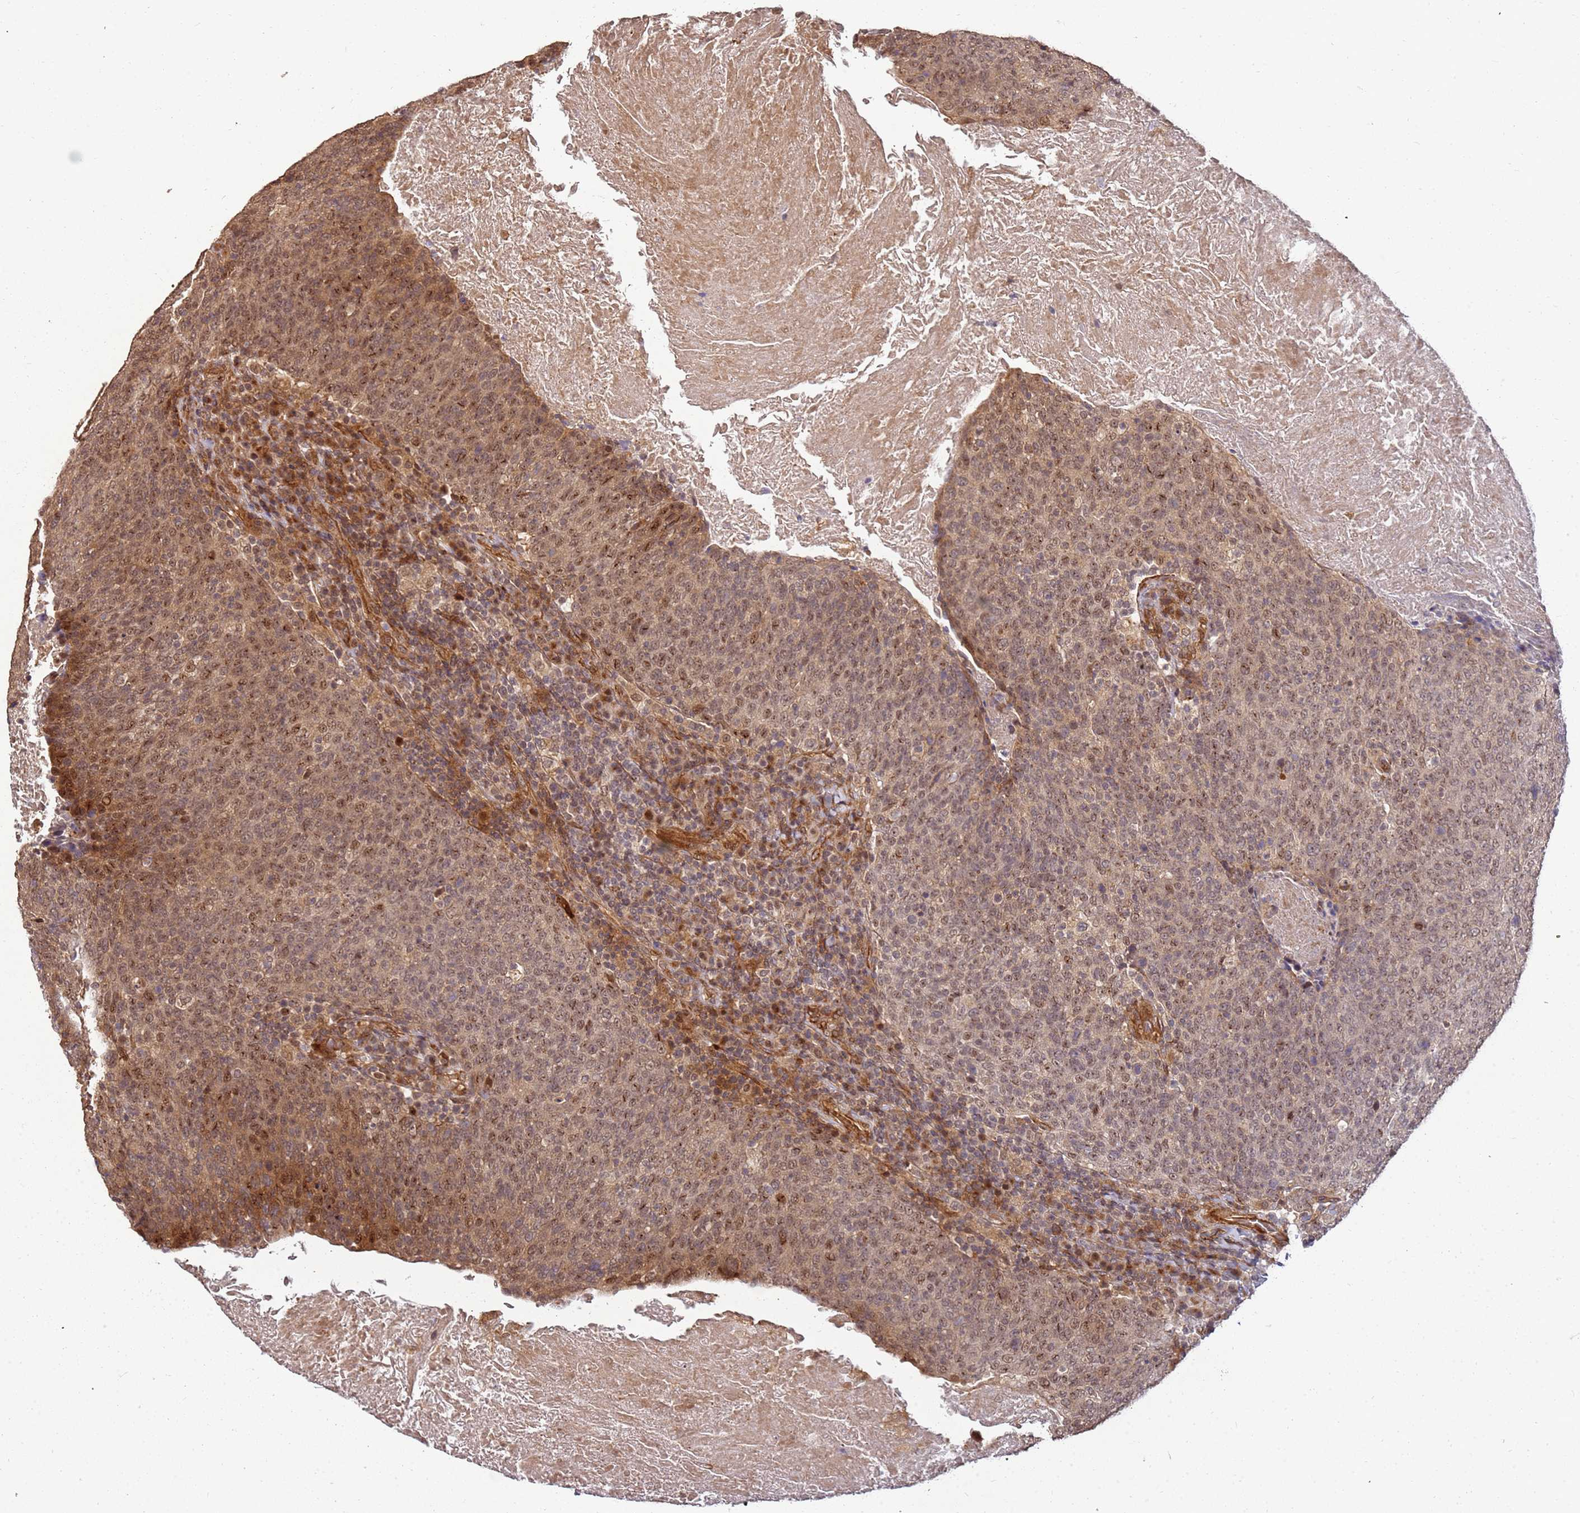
{"staining": {"intensity": "moderate", "quantity": ">75%", "location": "cytoplasmic/membranous,nuclear"}, "tissue": "head and neck cancer", "cell_type": "Tumor cells", "image_type": "cancer", "snomed": [{"axis": "morphology", "description": "Squamous cell carcinoma, NOS"}, {"axis": "morphology", "description": "Squamous cell carcinoma, metastatic, NOS"}, {"axis": "topography", "description": "Lymph node"}, {"axis": "topography", "description": "Head-Neck"}], "caption": "Head and neck cancer (squamous cell carcinoma) was stained to show a protein in brown. There is medium levels of moderate cytoplasmic/membranous and nuclear expression in about >75% of tumor cells. Ihc stains the protein in brown and the nuclei are stained blue.", "gene": "ST18", "patient": {"sex": "male", "age": 62}}